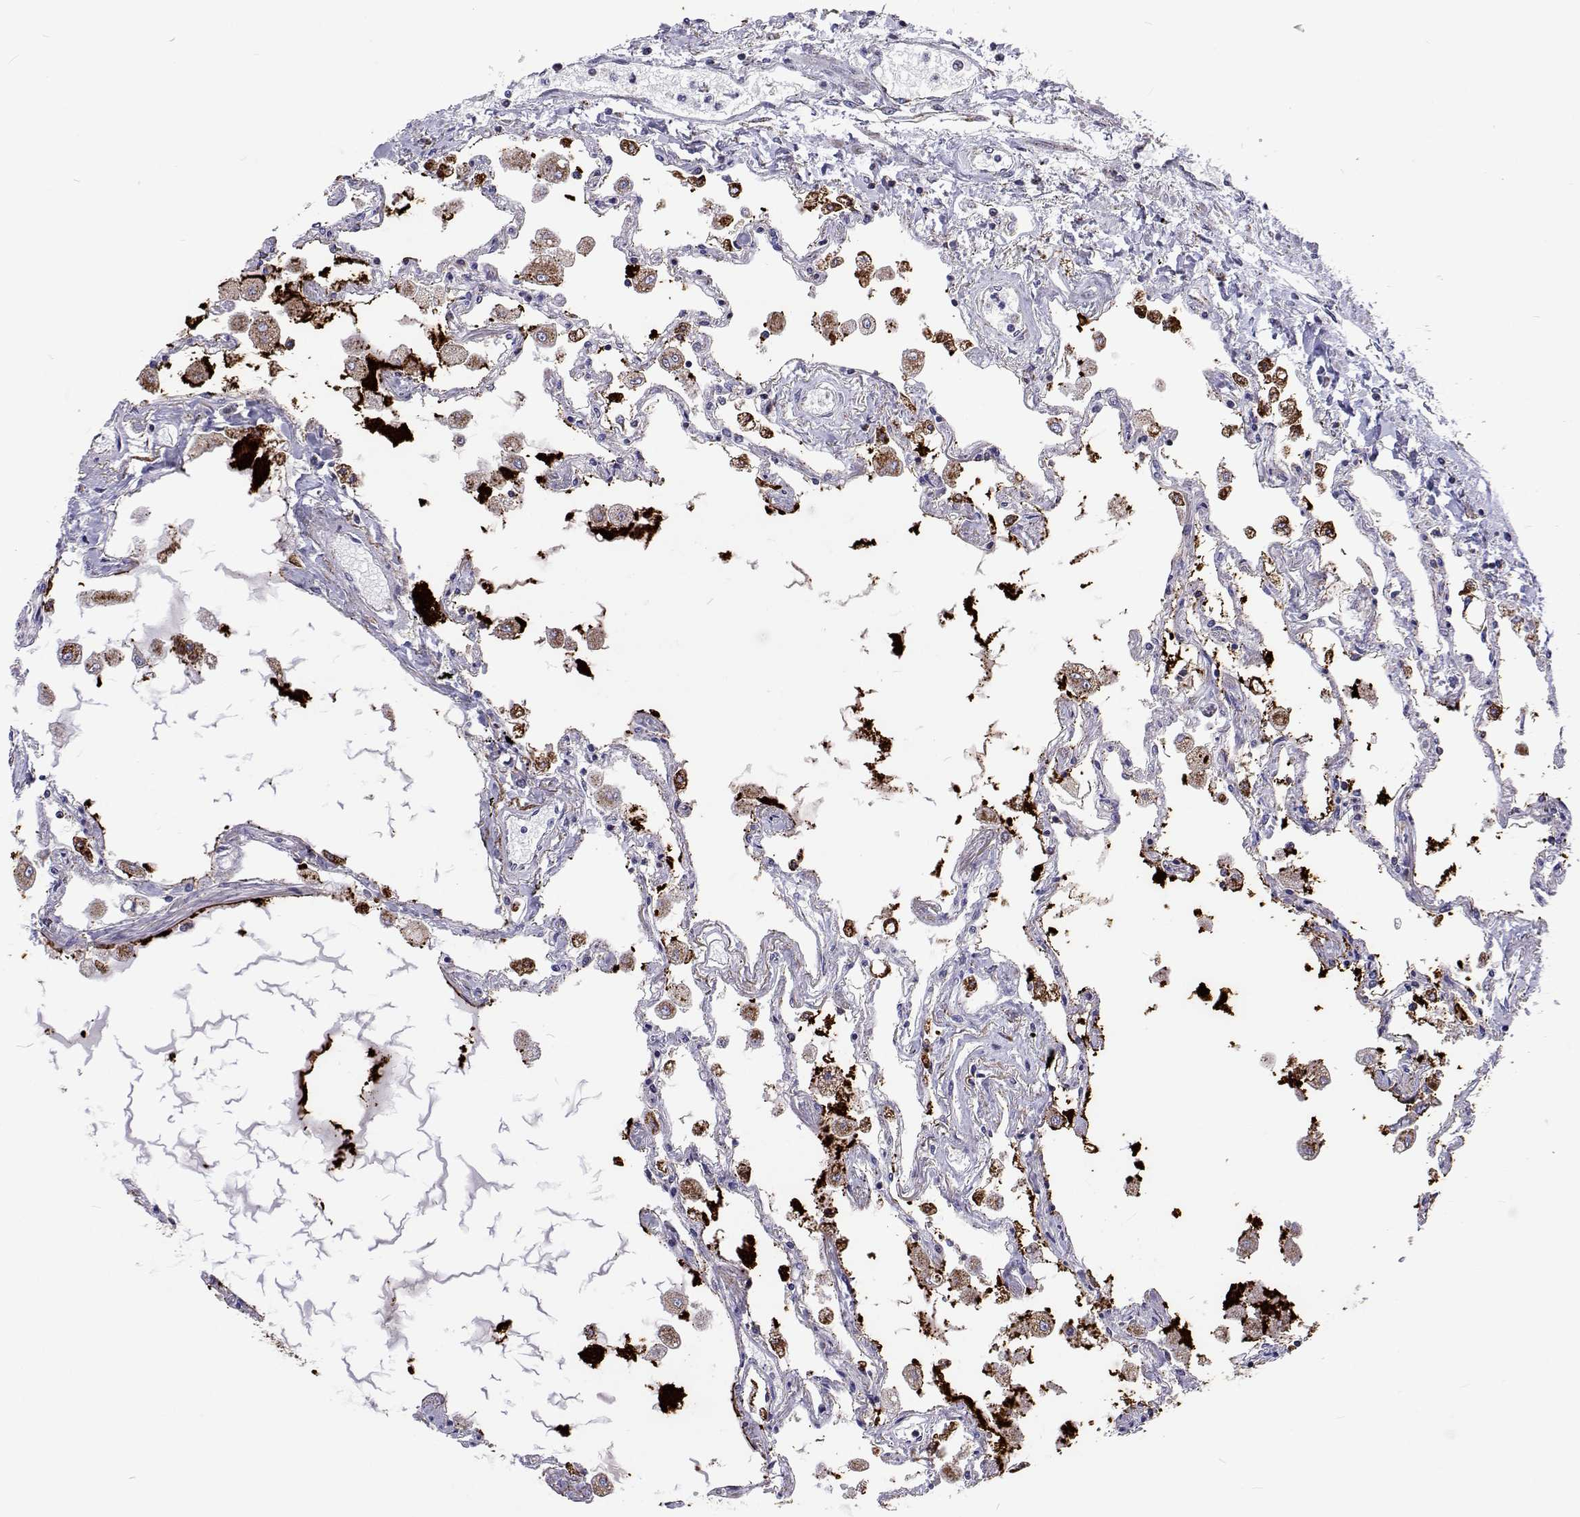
{"staining": {"intensity": "strong", "quantity": "25%-75%", "location": "cytoplasmic/membranous"}, "tissue": "lung", "cell_type": "Alveolar cells", "image_type": "normal", "snomed": [{"axis": "morphology", "description": "Normal tissue, NOS"}, {"axis": "morphology", "description": "Adenocarcinoma, NOS"}, {"axis": "topography", "description": "Cartilage tissue"}, {"axis": "topography", "description": "Lung"}], "caption": "IHC image of normal lung: human lung stained using immunohistochemistry reveals high levels of strong protein expression localized specifically in the cytoplasmic/membranous of alveolar cells, appearing as a cytoplasmic/membranous brown color.", "gene": "MCCC2", "patient": {"sex": "female", "age": 67}}